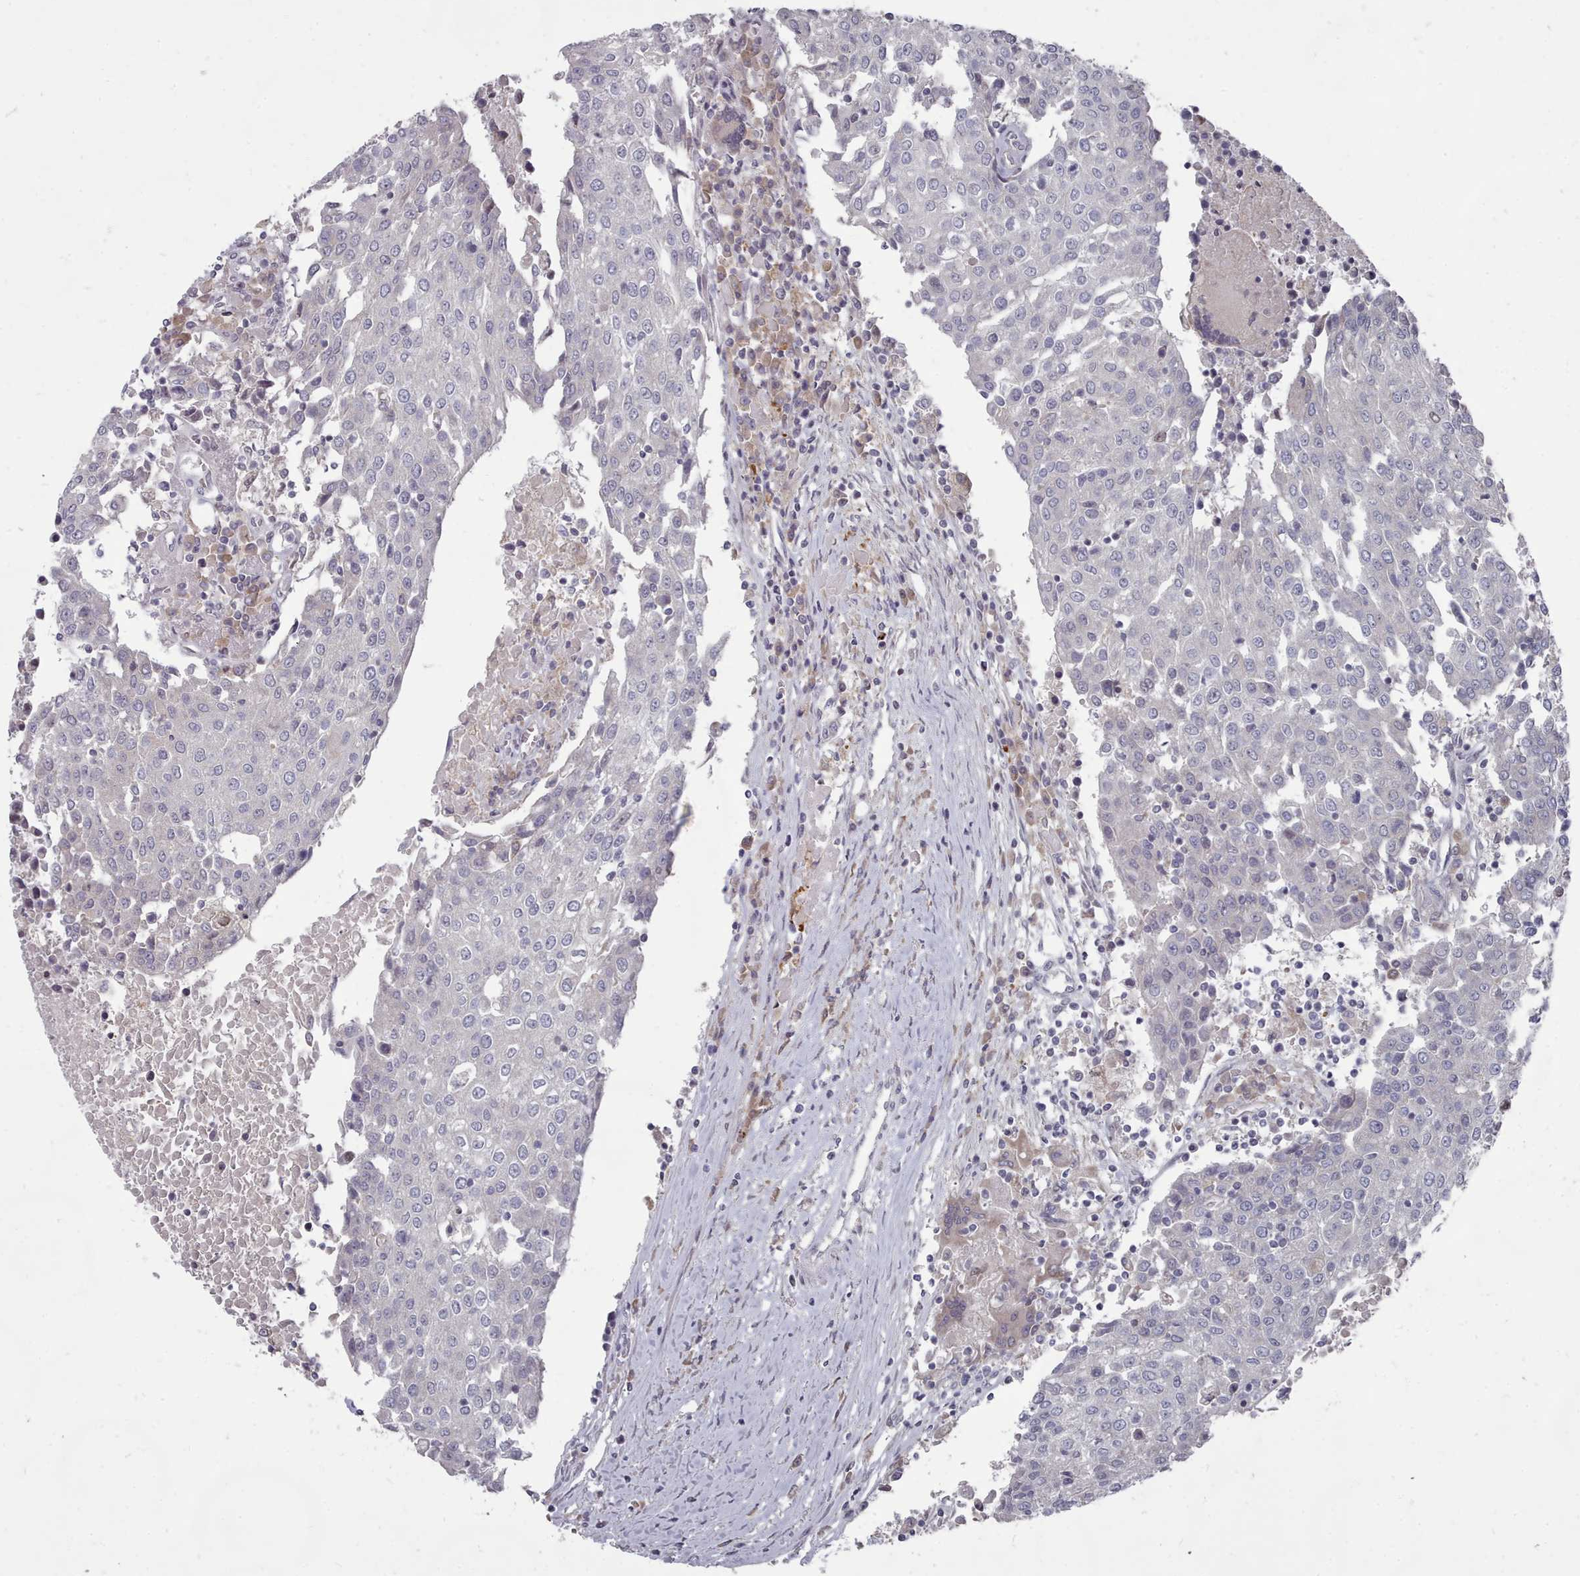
{"staining": {"intensity": "negative", "quantity": "none", "location": "none"}, "tissue": "urothelial cancer", "cell_type": "Tumor cells", "image_type": "cancer", "snomed": [{"axis": "morphology", "description": "Urothelial carcinoma, High grade"}, {"axis": "topography", "description": "Urinary bladder"}], "caption": "Micrograph shows no protein positivity in tumor cells of urothelial cancer tissue. (Immunohistochemistry, brightfield microscopy, high magnification).", "gene": "ACKR3", "patient": {"sex": "female", "age": 85}}